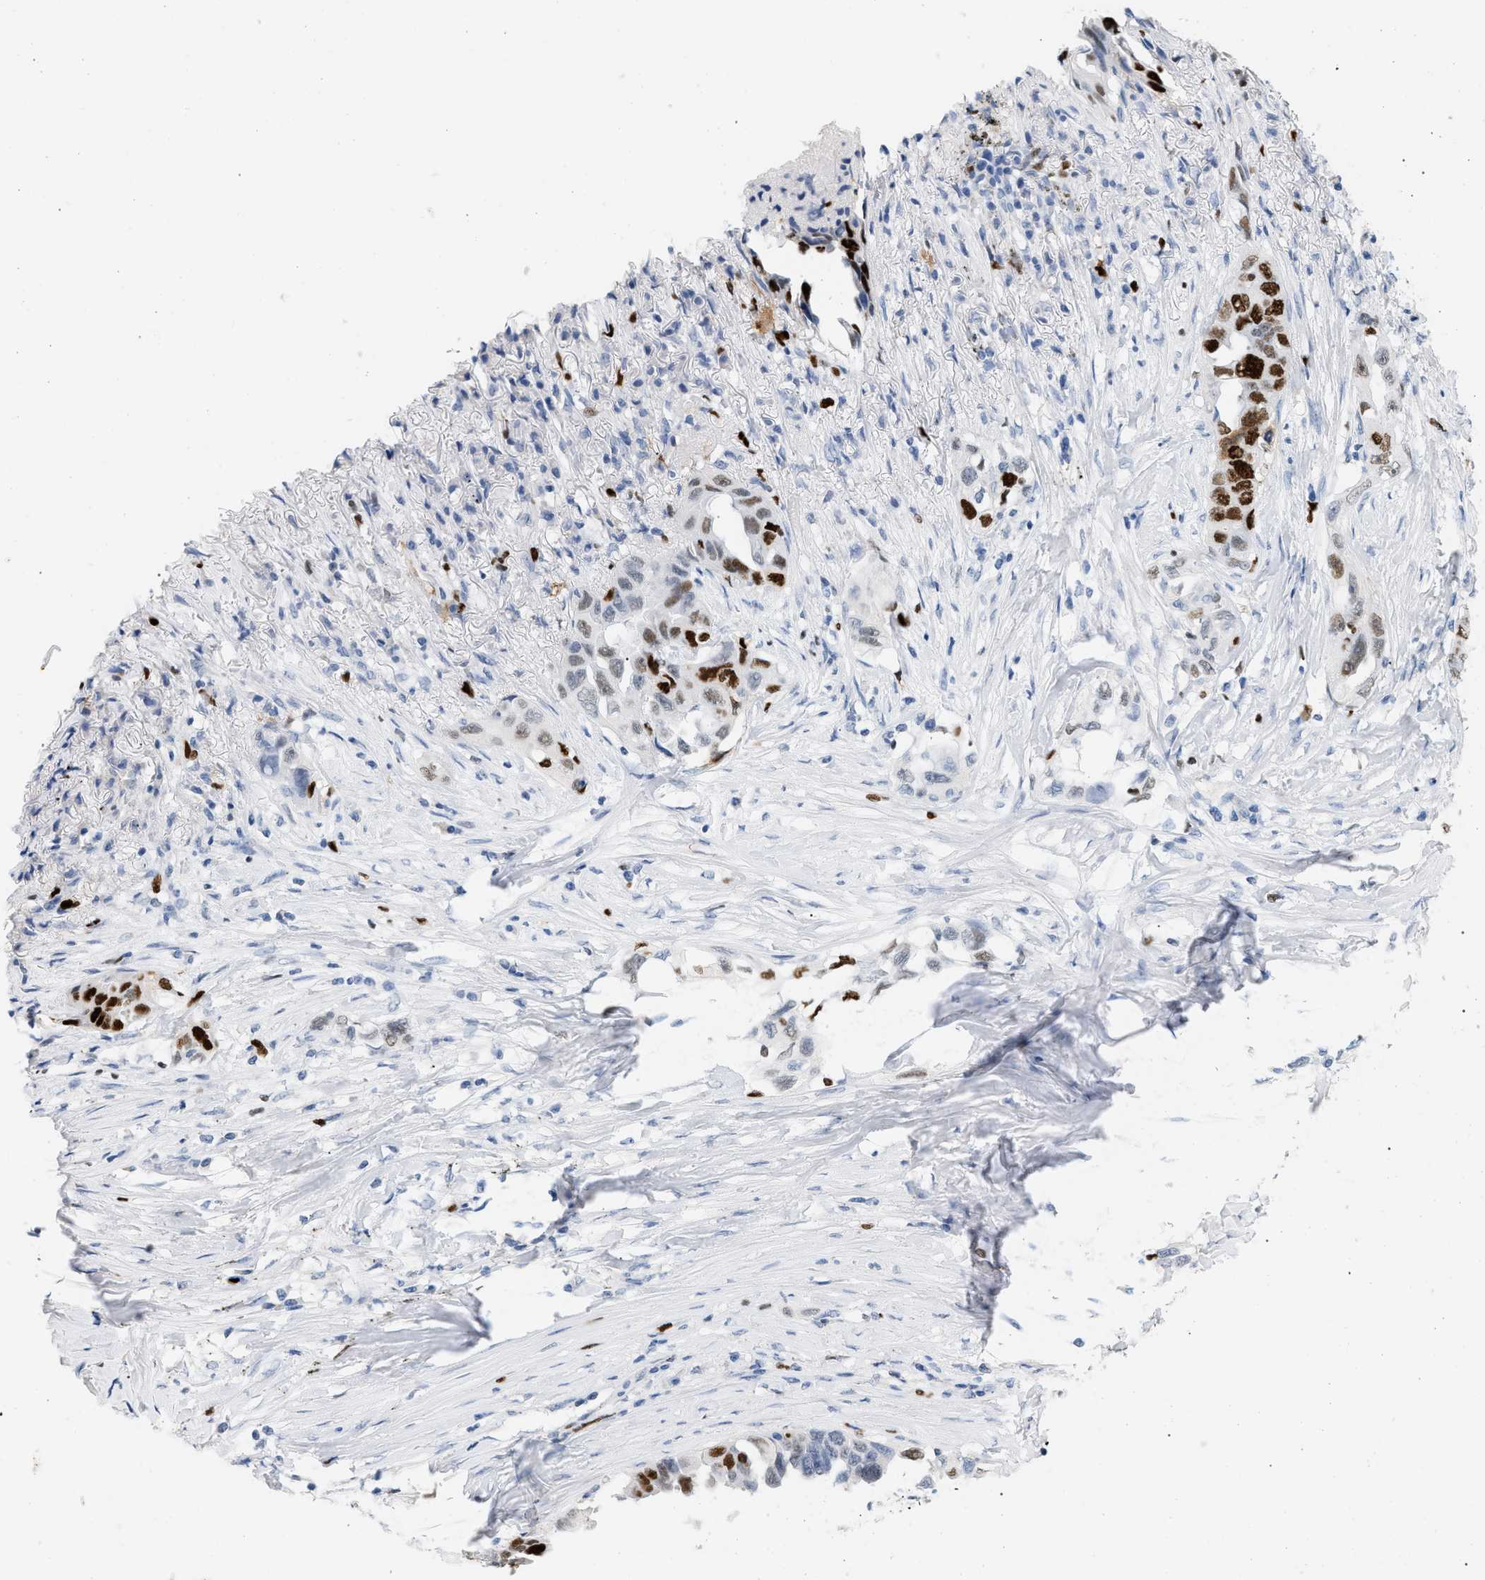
{"staining": {"intensity": "strong", "quantity": "25%-75%", "location": "nuclear"}, "tissue": "lung cancer", "cell_type": "Tumor cells", "image_type": "cancer", "snomed": [{"axis": "morphology", "description": "Adenocarcinoma, NOS"}, {"axis": "topography", "description": "Lung"}], "caption": "Protein staining of adenocarcinoma (lung) tissue displays strong nuclear positivity in approximately 25%-75% of tumor cells. (Stains: DAB in brown, nuclei in blue, Microscopy: brightfield microscopy at high magnification).", "gene": "MCM7", "patient": {"sex": "female", "age": 51}}